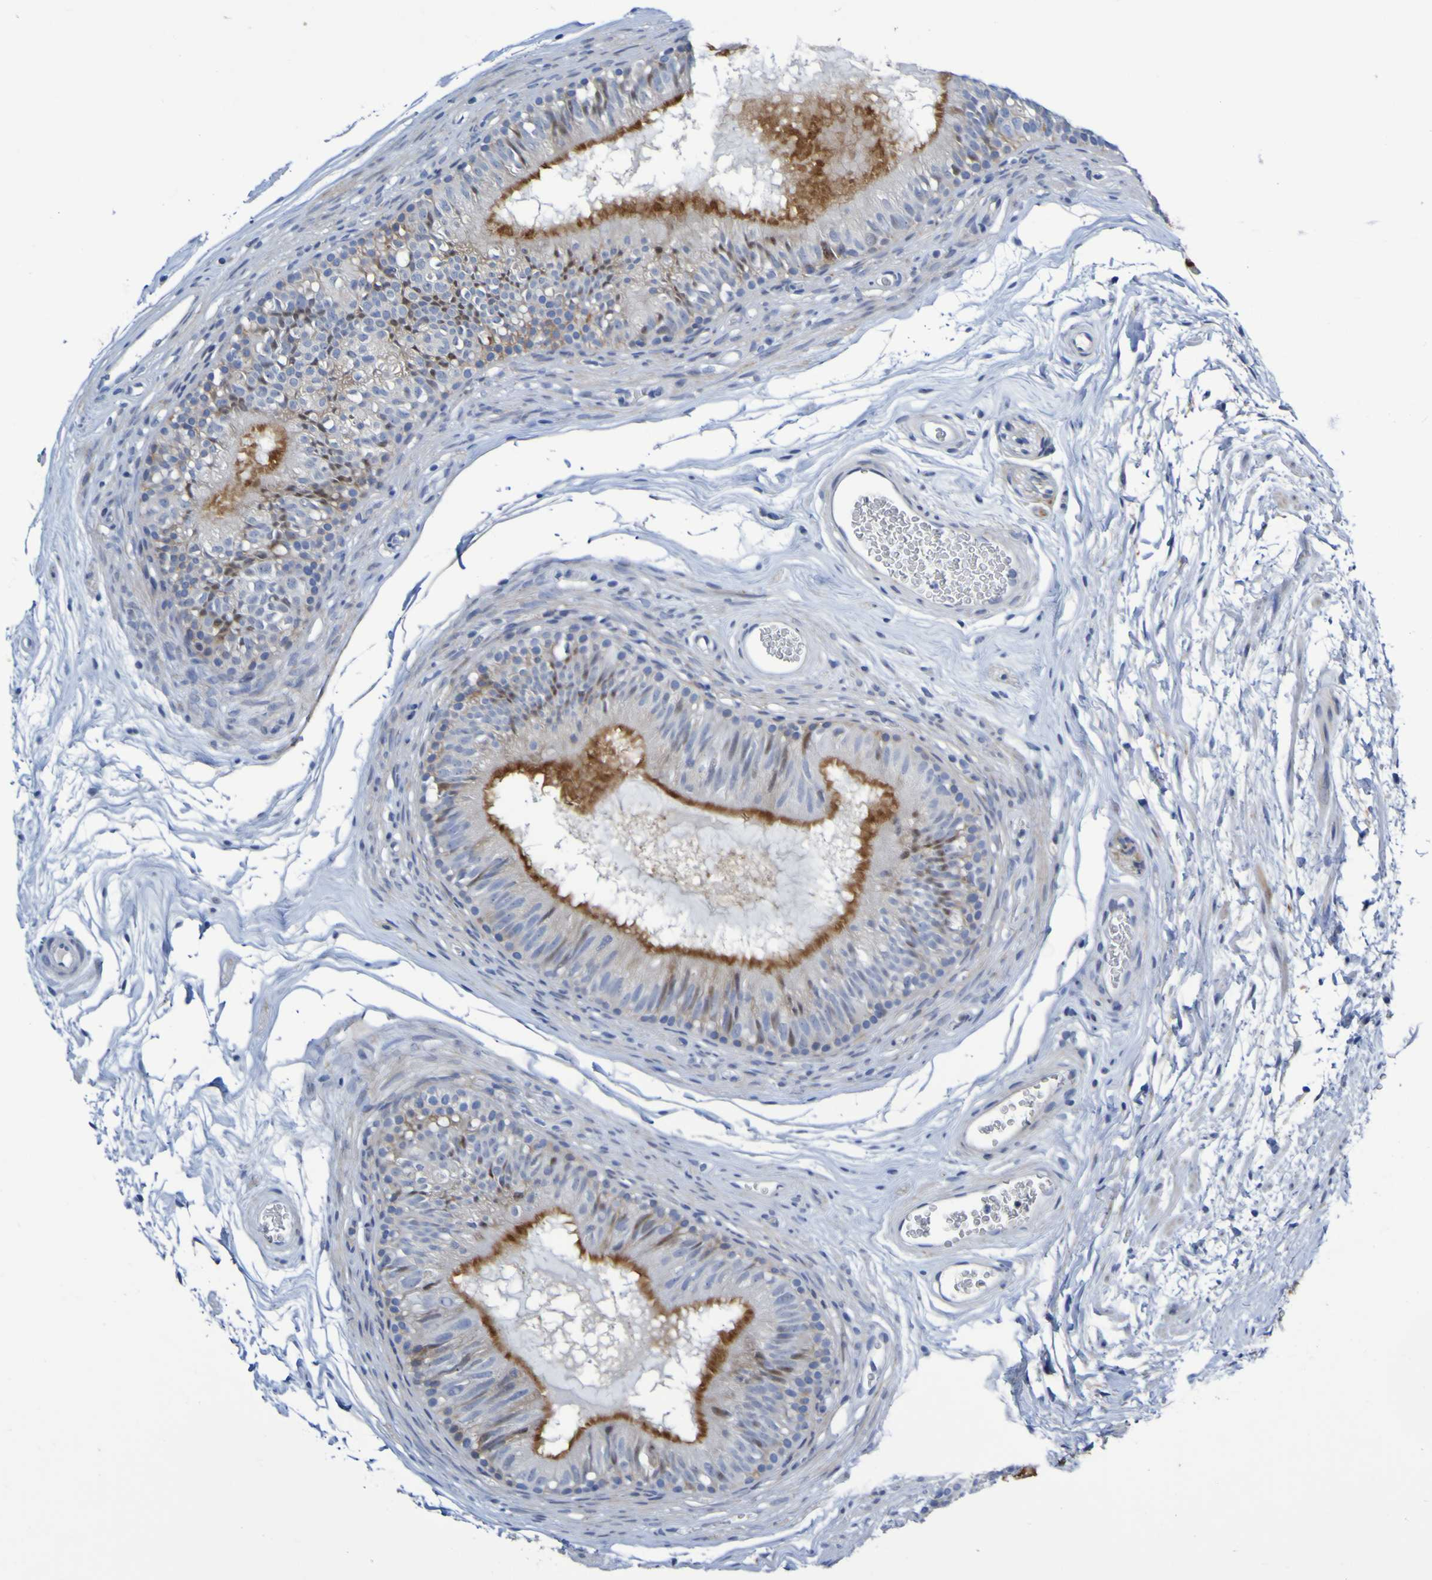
{"staining": {"intensity": "moderate", "quantity": "25%-75%", "location": "cytoplasmic/membranous,nuclear"}, "tissue": "epididymis", "cell_type": "Glandular cells", "image_type": "normal", "snomed": [{"axis": "morphology", "description": "Normal tissue, NOS"}, {"axis": "topography", "description": "Epididymis"}], "caption": "Immunohistochemistry (IHC) (DAB (3,3'-diaminobenzidine)) staining of normal epididymis displays moderate cytoplasmic/membranous,nuclear protein expression in about 25%-75% of glandular cells. (DAB IHC, brown staining for protein, blue staining for nuclei).", "gene": "C11orf24", "patient": {"sex": "male", "age": 36}}